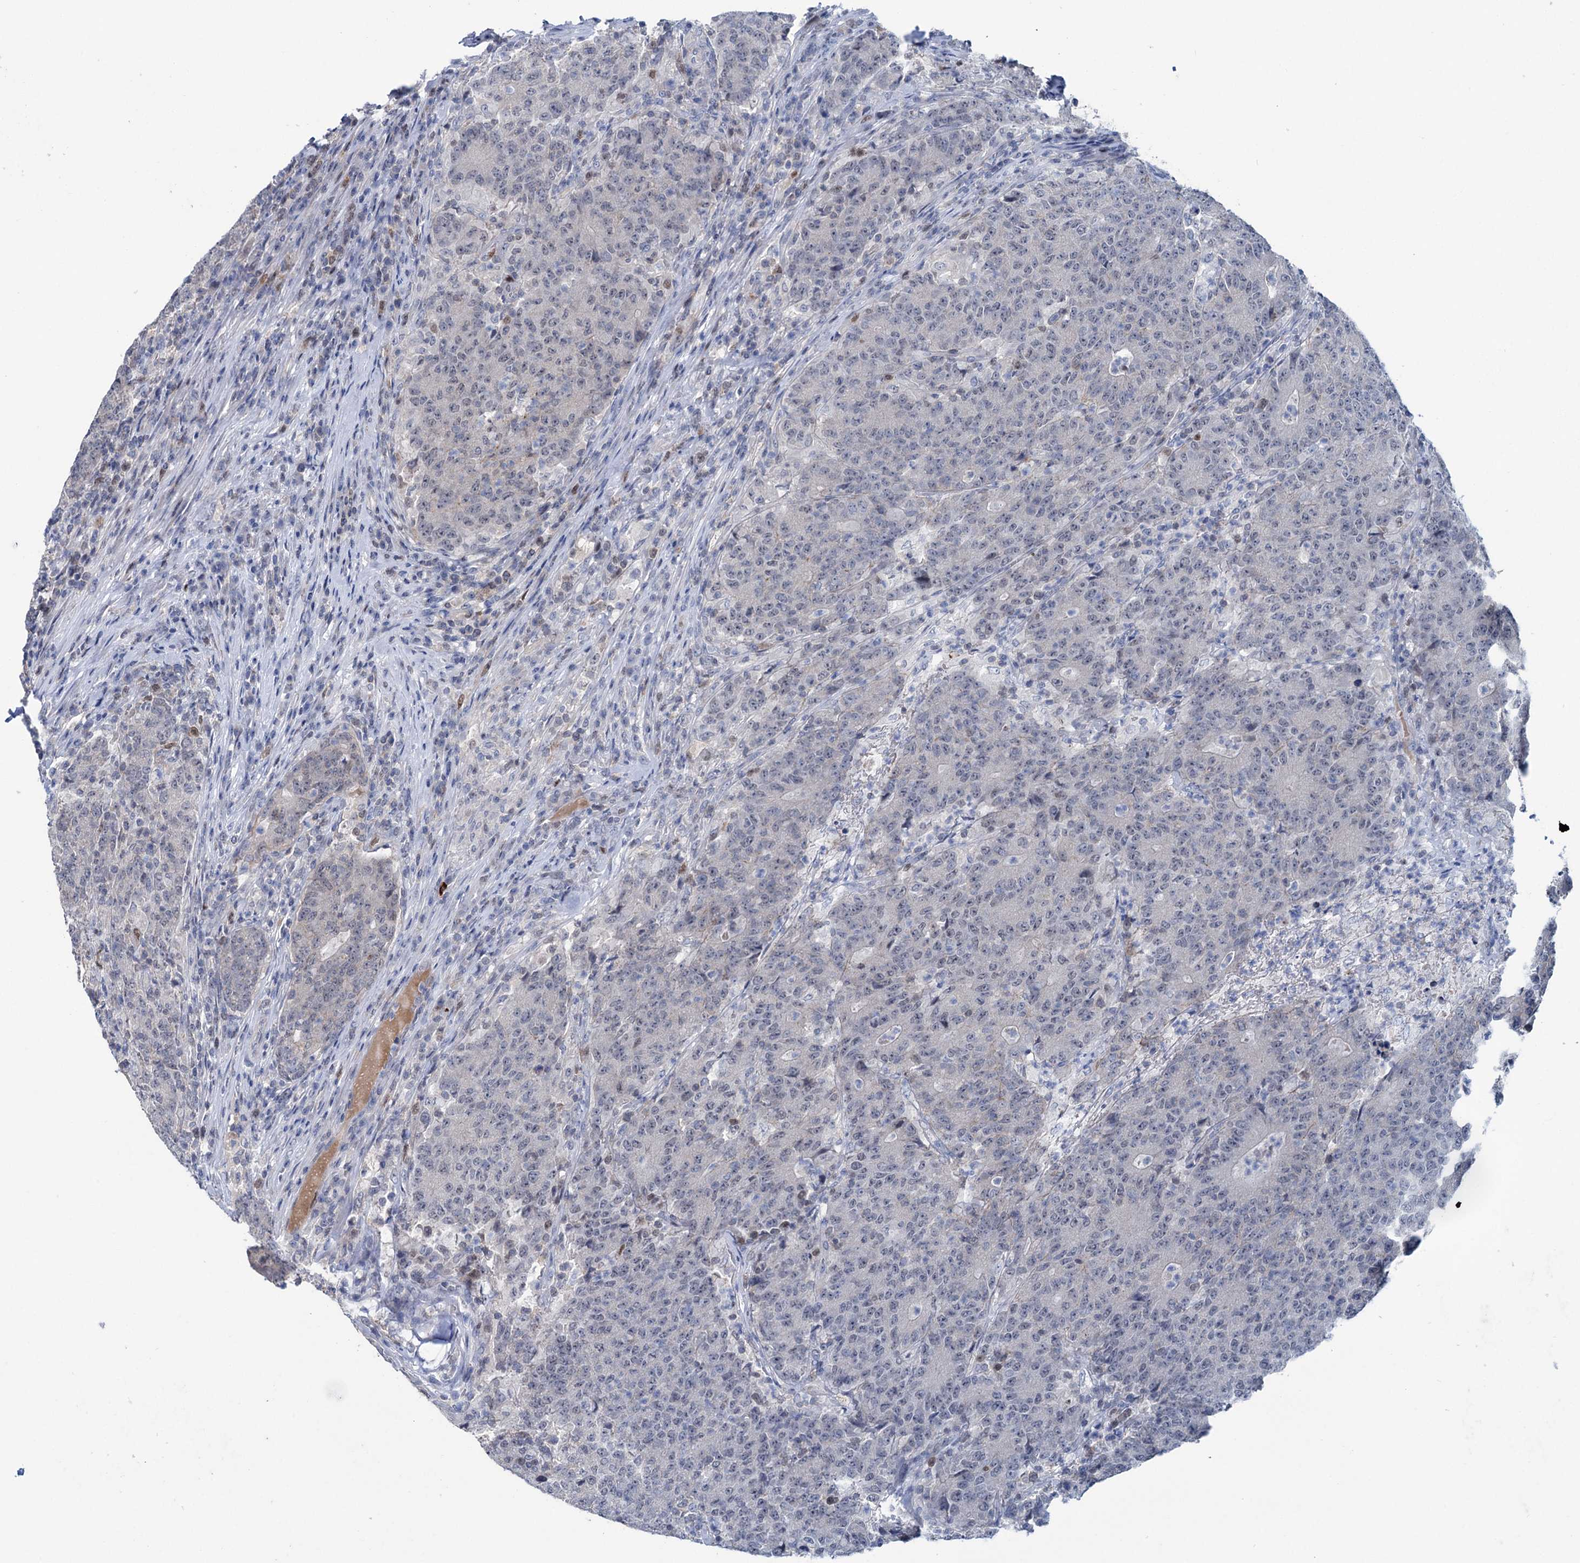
{"staining": {"intensity": "negative", "quantity": "none", "location": "none"}, "tissue": "colorectal cancer", "cell_type": "Tumor cells", "image_type": "cancer", "snomed": [{"axis": "morphology", "description": "Adenocarcinoma, NOS"}, {"axis": "topography", "description": "Colon"}], "caption": "This is an IHC image of human colorectal adenocarcinoma. There is no staining in tumor cells.", "gene": "FAM111B", "patient": {"sex": "female", "age": 75}}